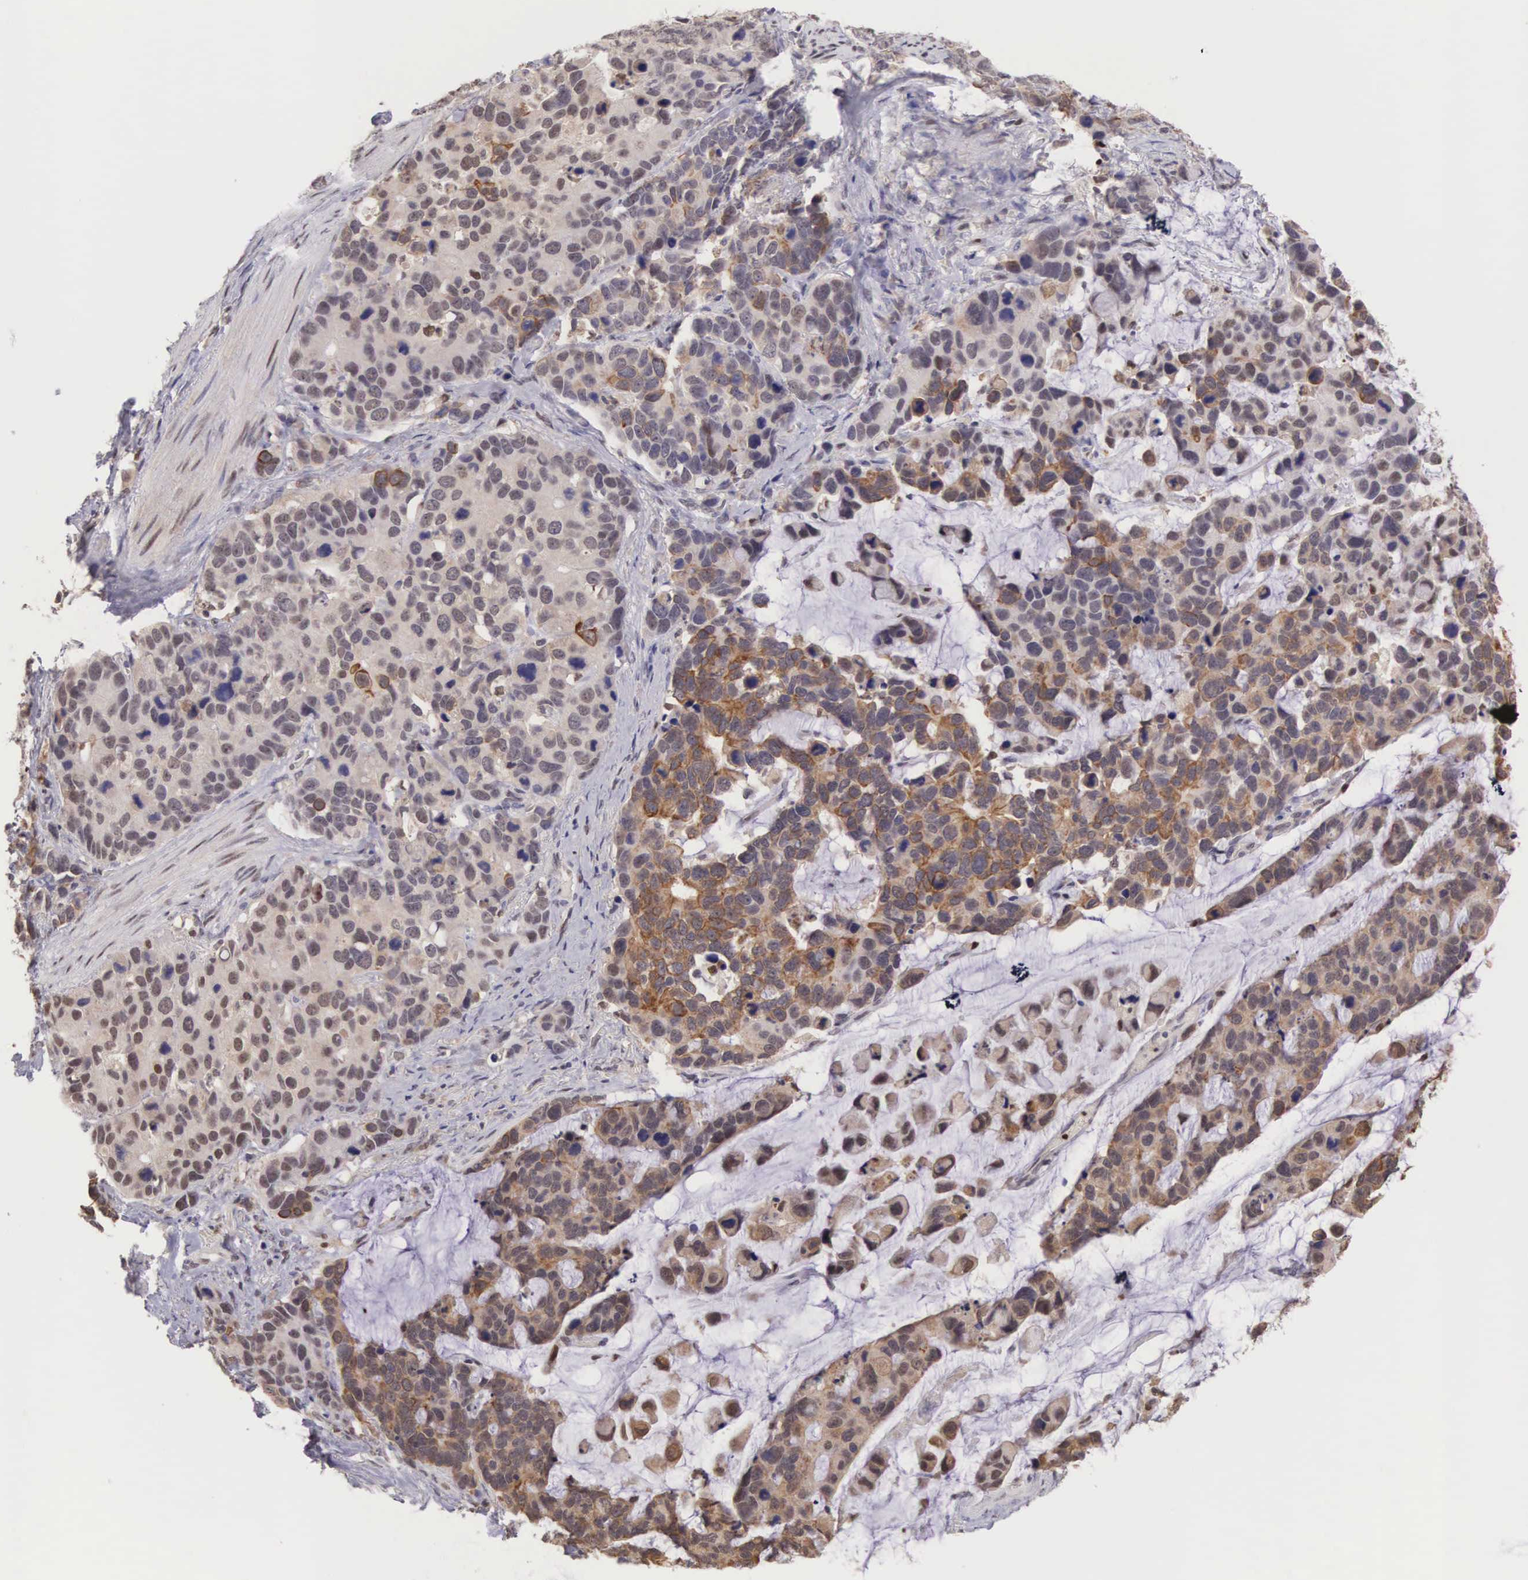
{"staining": {"intensity": "weak", "quantity": "25%-75%", "location": "cytoplasmic/membranous,nuclear"}, "tissue": "stomach cancer", "cell_type": "Tumor cells", "image_type": "cancer", "snomed": [{"axis": "morphology", "description": "Adenocarcinoma, NOS"}, {"axis": "topography", "description": "Stomach, upper"}], "caption": "Adenocarcinoma (stomach) stained for a protein (brown) demonstrates weak cytoplasmic/membranous and nuclear positive staining in approximately 25%-75% of tumor cells.", "gene": "GRK3", "patient": {"sex": "male", "age": 71}}